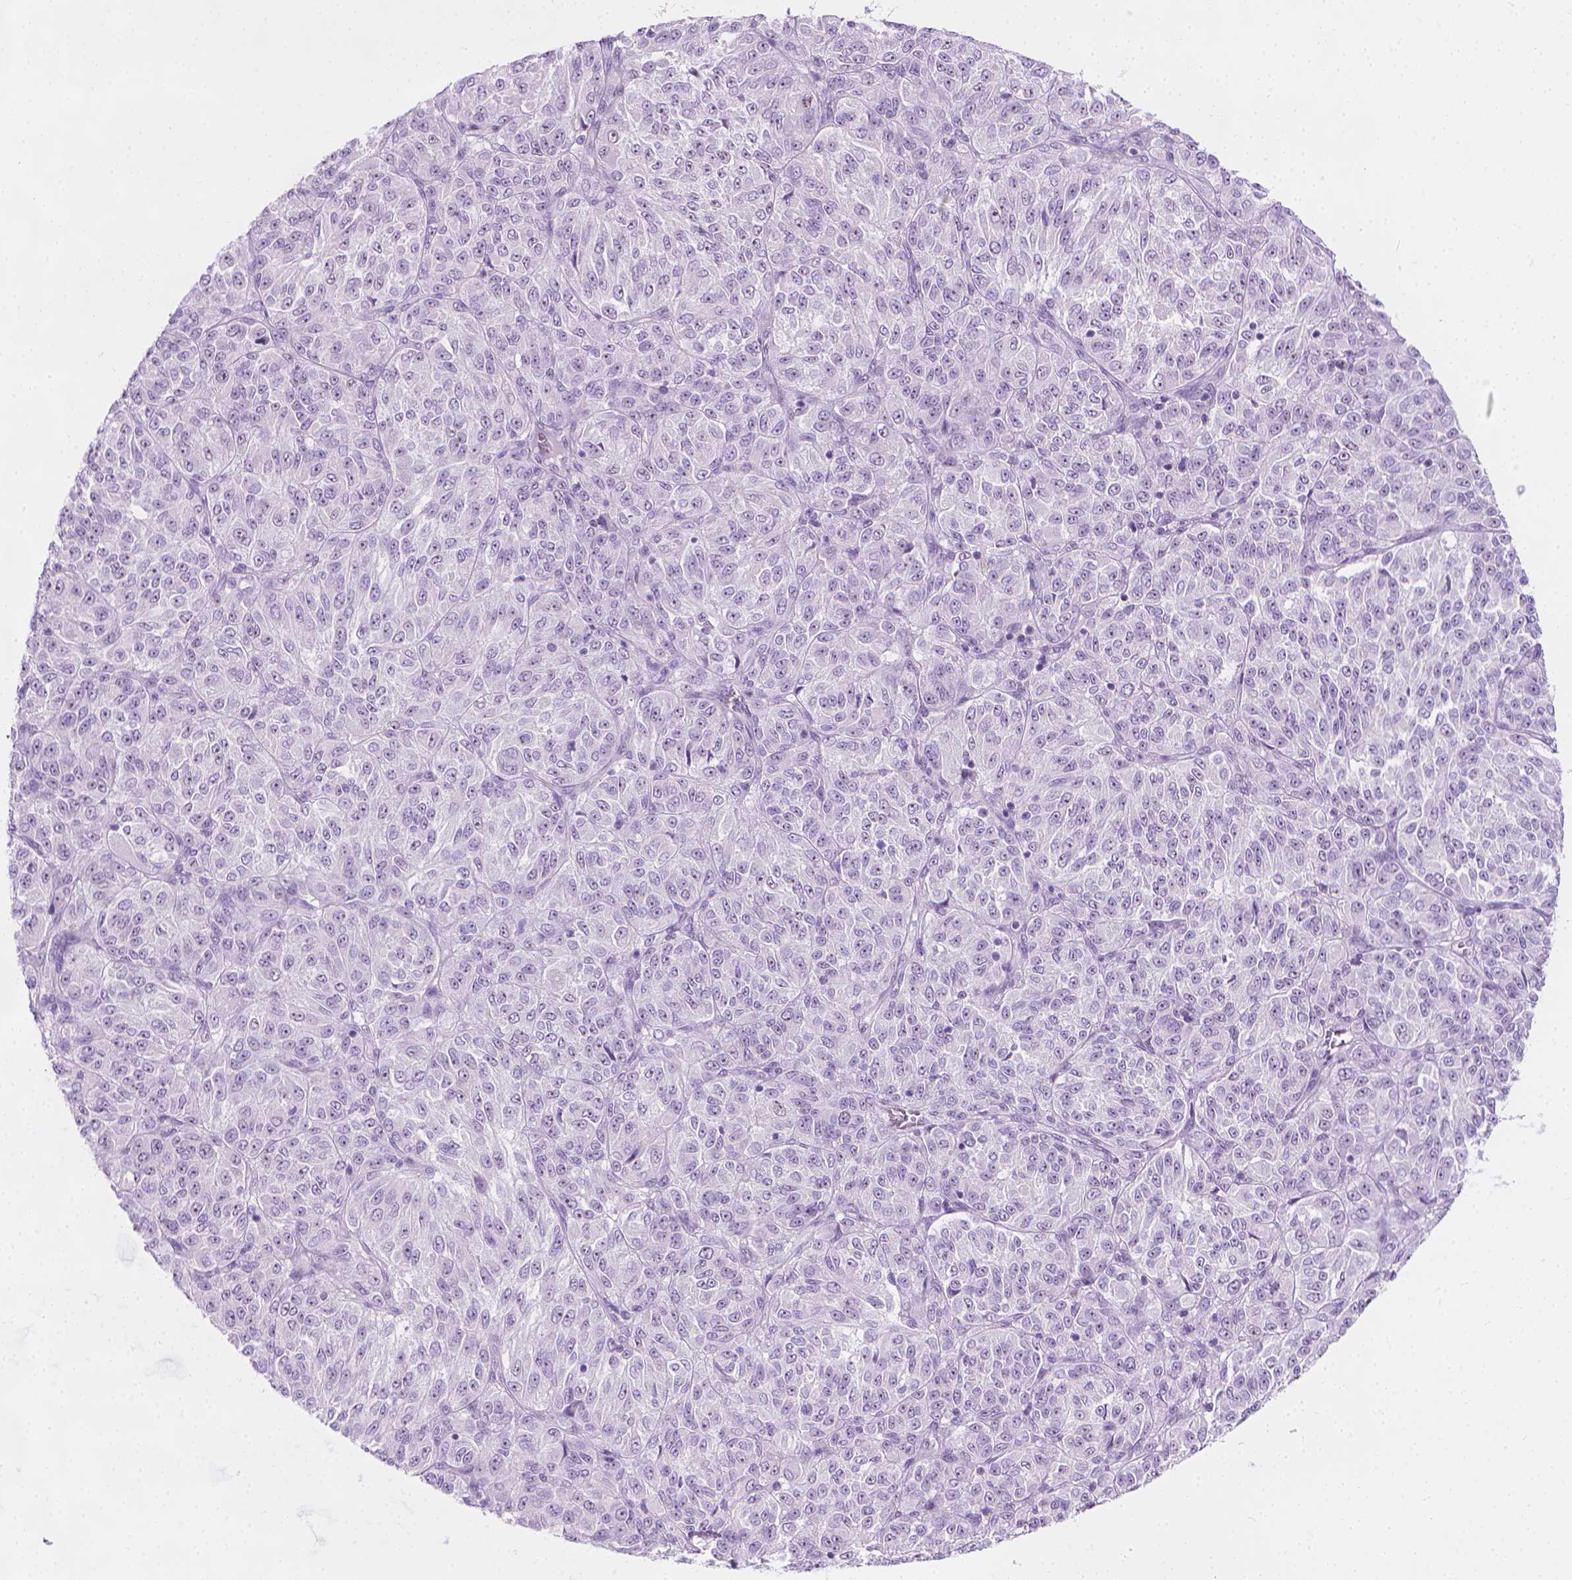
{"staining": {"intensity": "negative", "quantity": "none", "location": "none"}, "tissue": "melanoma", "cell_type": "Tumor cells", "image_type": "cancer", "snomed": [{"axis": "morphology", "description": "Malignant melanoma, Metastatic site"}, {"axis": "topography", "description": "Brain"}], "caption": "A histopathology image of human malignant melanoma (metastatic site) is negative for staining in tumor cells.", "gene": "NOL7", "patient": {"sex": "female", "age": 56}}